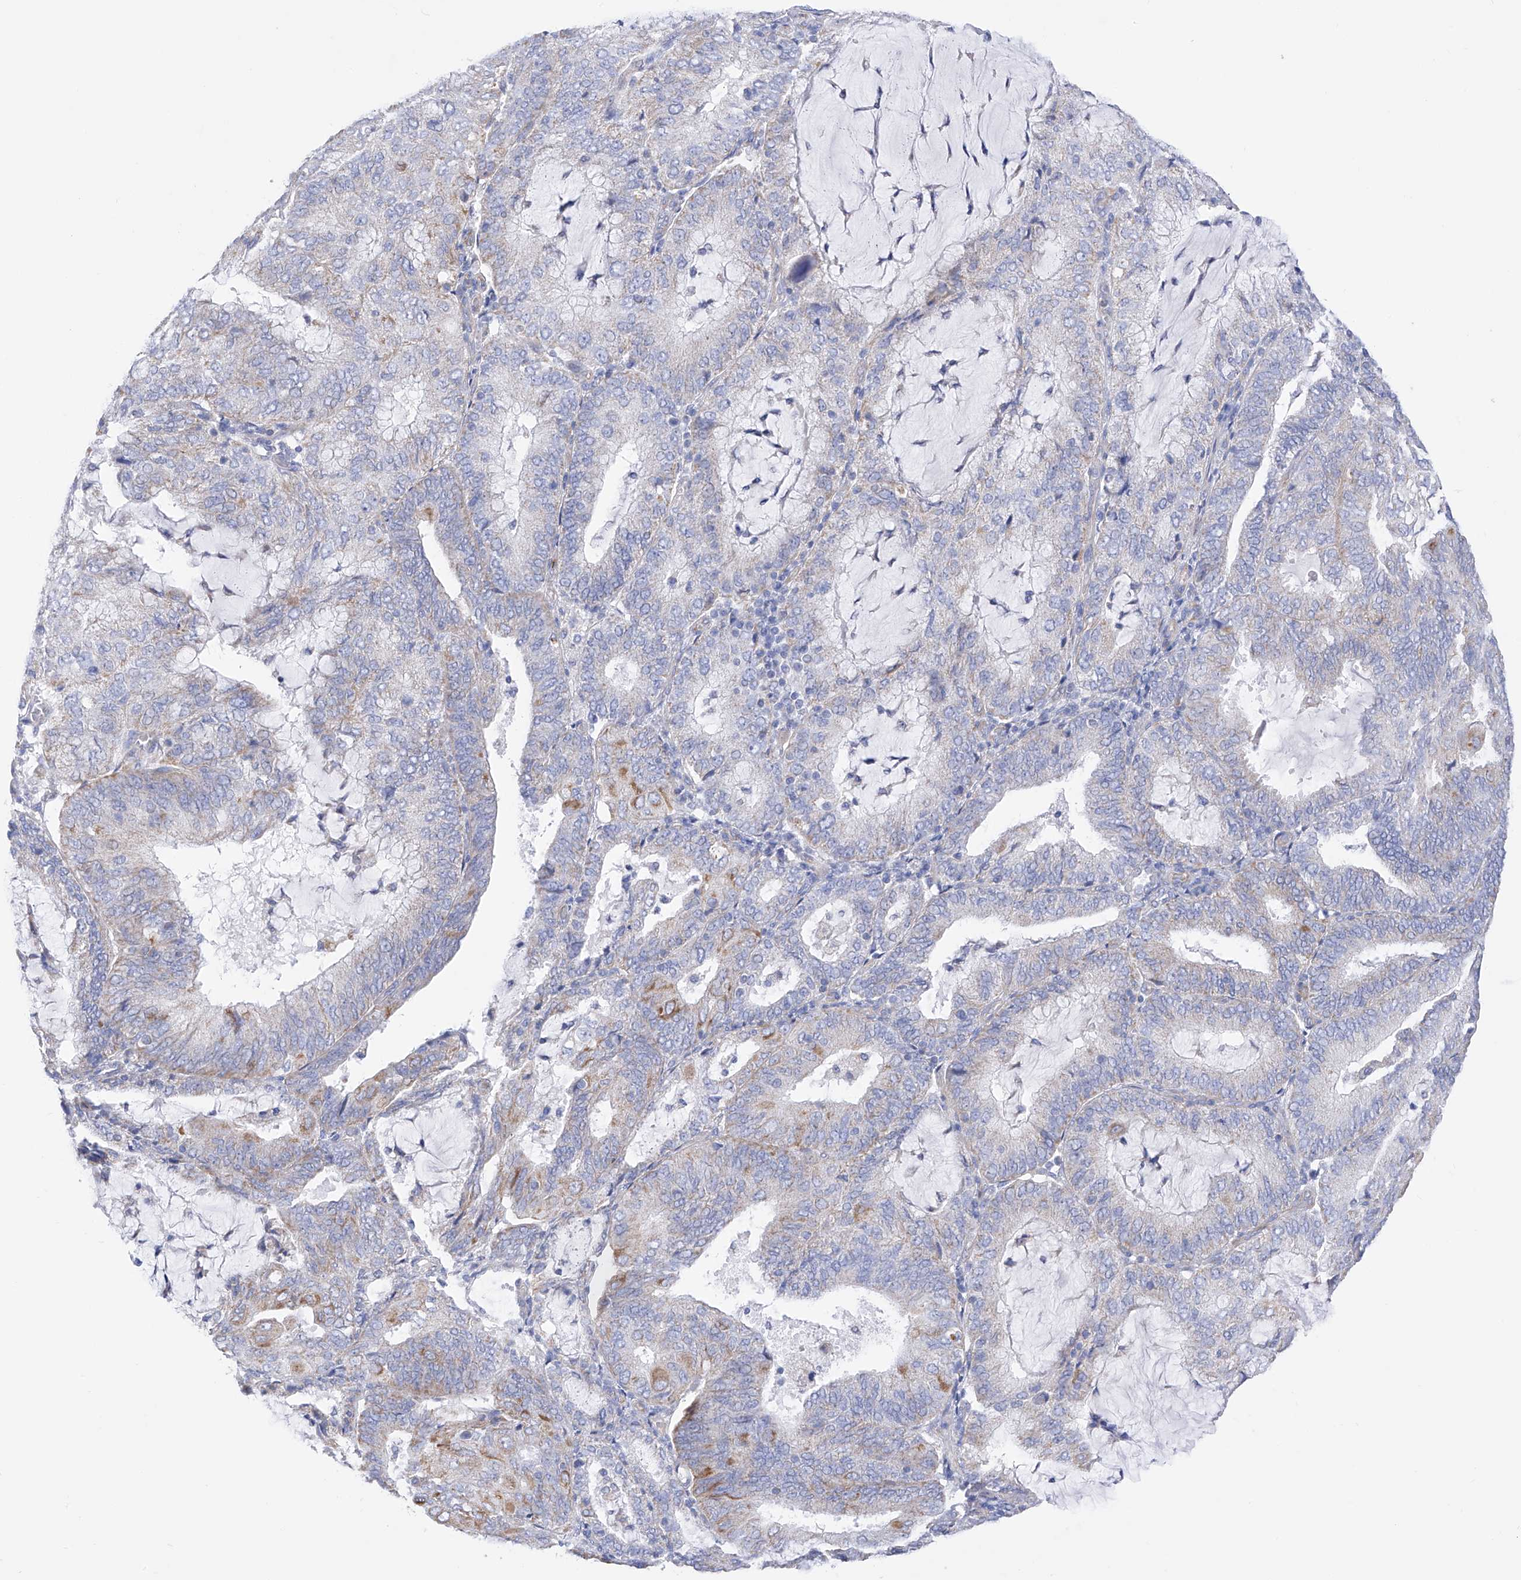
{"staining": {"intensity": "weak", "quantity": "<25%", "location": "cytoplasmic/membranous"}, "tissue": "endometrial cancer", "cell_type": "Tumor cells", "image_type": "cancer", "snomed": [{"axis": "morphology", "description": "Adenocarcinoma, NOS"}, {"axis": "topography", "description": "Endometrium"}], "caption": "High magnification brightfield microscopy of endometrial cancer (adenocarcinoma) stained with DAB (brown) and counterstained with hematoxylin (blue): tumor cells show no significant positivity.", "gene": "FLG", "patient": {"sex": "female", "age": 81}}